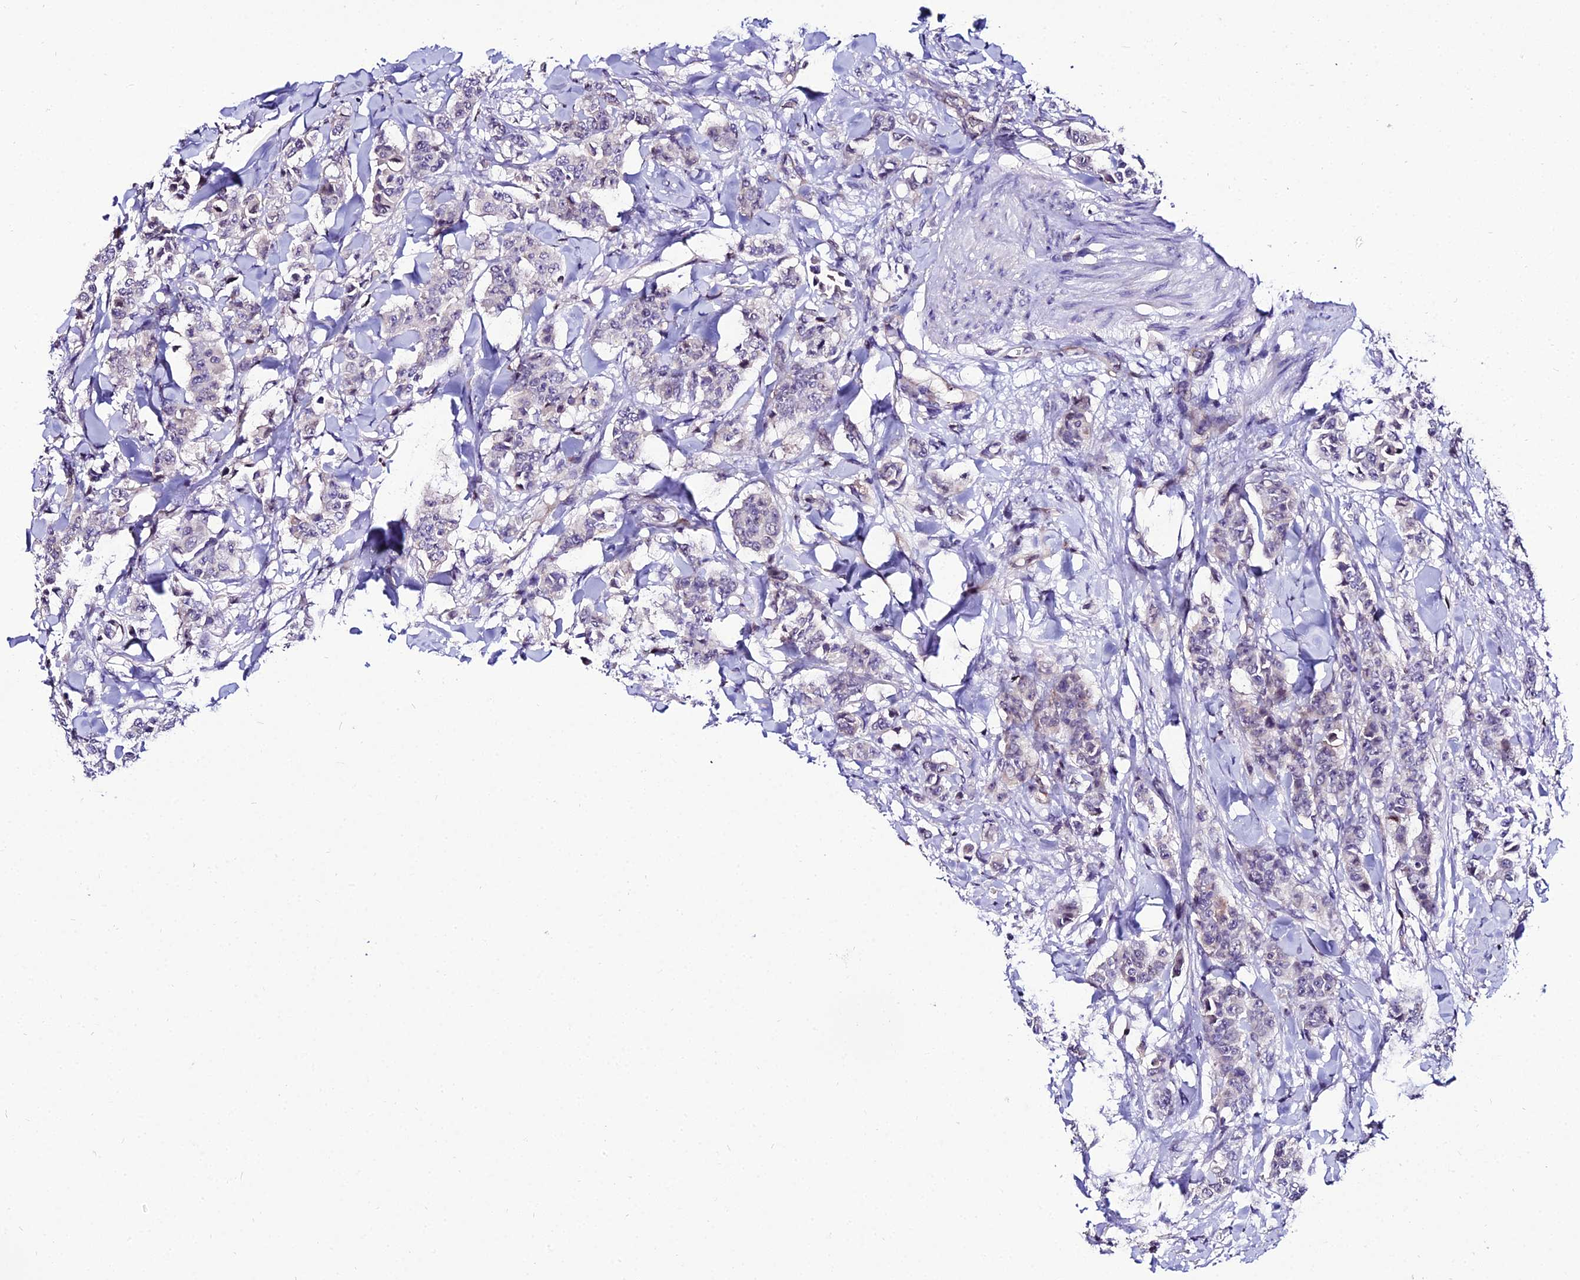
{"staining": {"intensity": "negative", "quantity": "none", "location": "none"}, "tissue": "breast cancer", "cell_type": "Tumor cells", "image_type": "cancer", "snomed": [{"axis": "morphology", "description": "Duct carcinoma"}, {"axis": "topography", "description": "Breast"}], "caption": "High magnification brightfield microscopy of breast invasive ductal carcinoma stained with DAB (brown) and counterstained with hematoxylin (blue): tumor cells show no significant expression.", "gene": "SHQ1", "patient": {"sex": "female", "age": 40}}